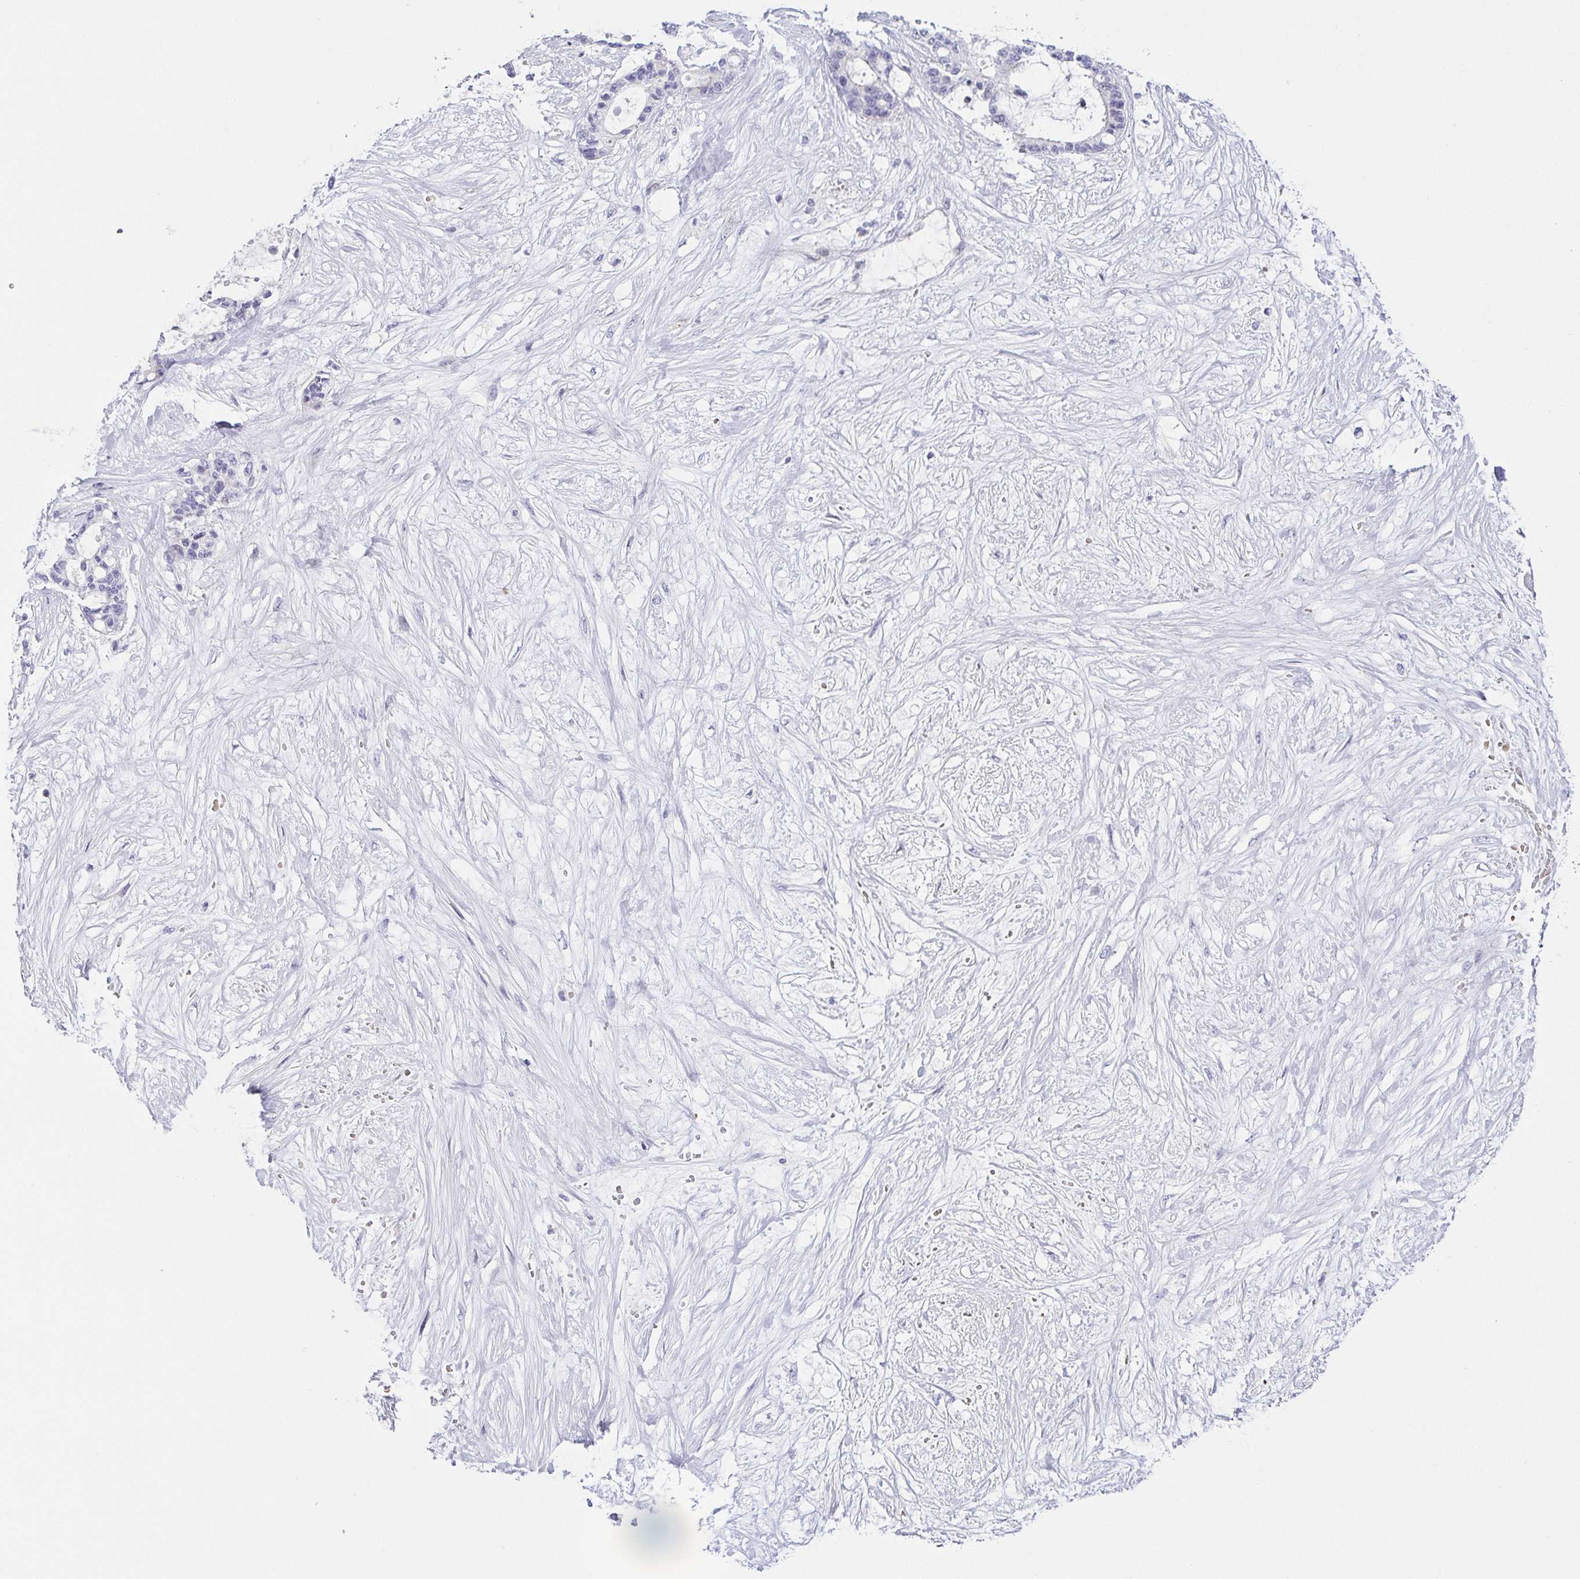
{"staining": {"intensity": "negative", "quantity": "none", "location": "none"}, "tissue": "liver cancer", "cell_type": "Tumor cells", "image_type": "cancer", "snomed": [{"axis": "morphology", "description": "Normal tissue, NOS"}, {"axis": "morphology", "description": "Cholangiocarcinoma"}, {"axis": "topography", "description": "Liver"}, {"axis": "topography", "description": "Peripheral nerve tissue"}], "caption": "Immunohistochemistry (IHC) image of neoplastic tissue: human liver cancer (cholangiocarcinoma) stained with DAB reveals no significant protein expression in tumor cells.", "gene": "FAM162B", "patient": {"sex": "female", "age": 73}}